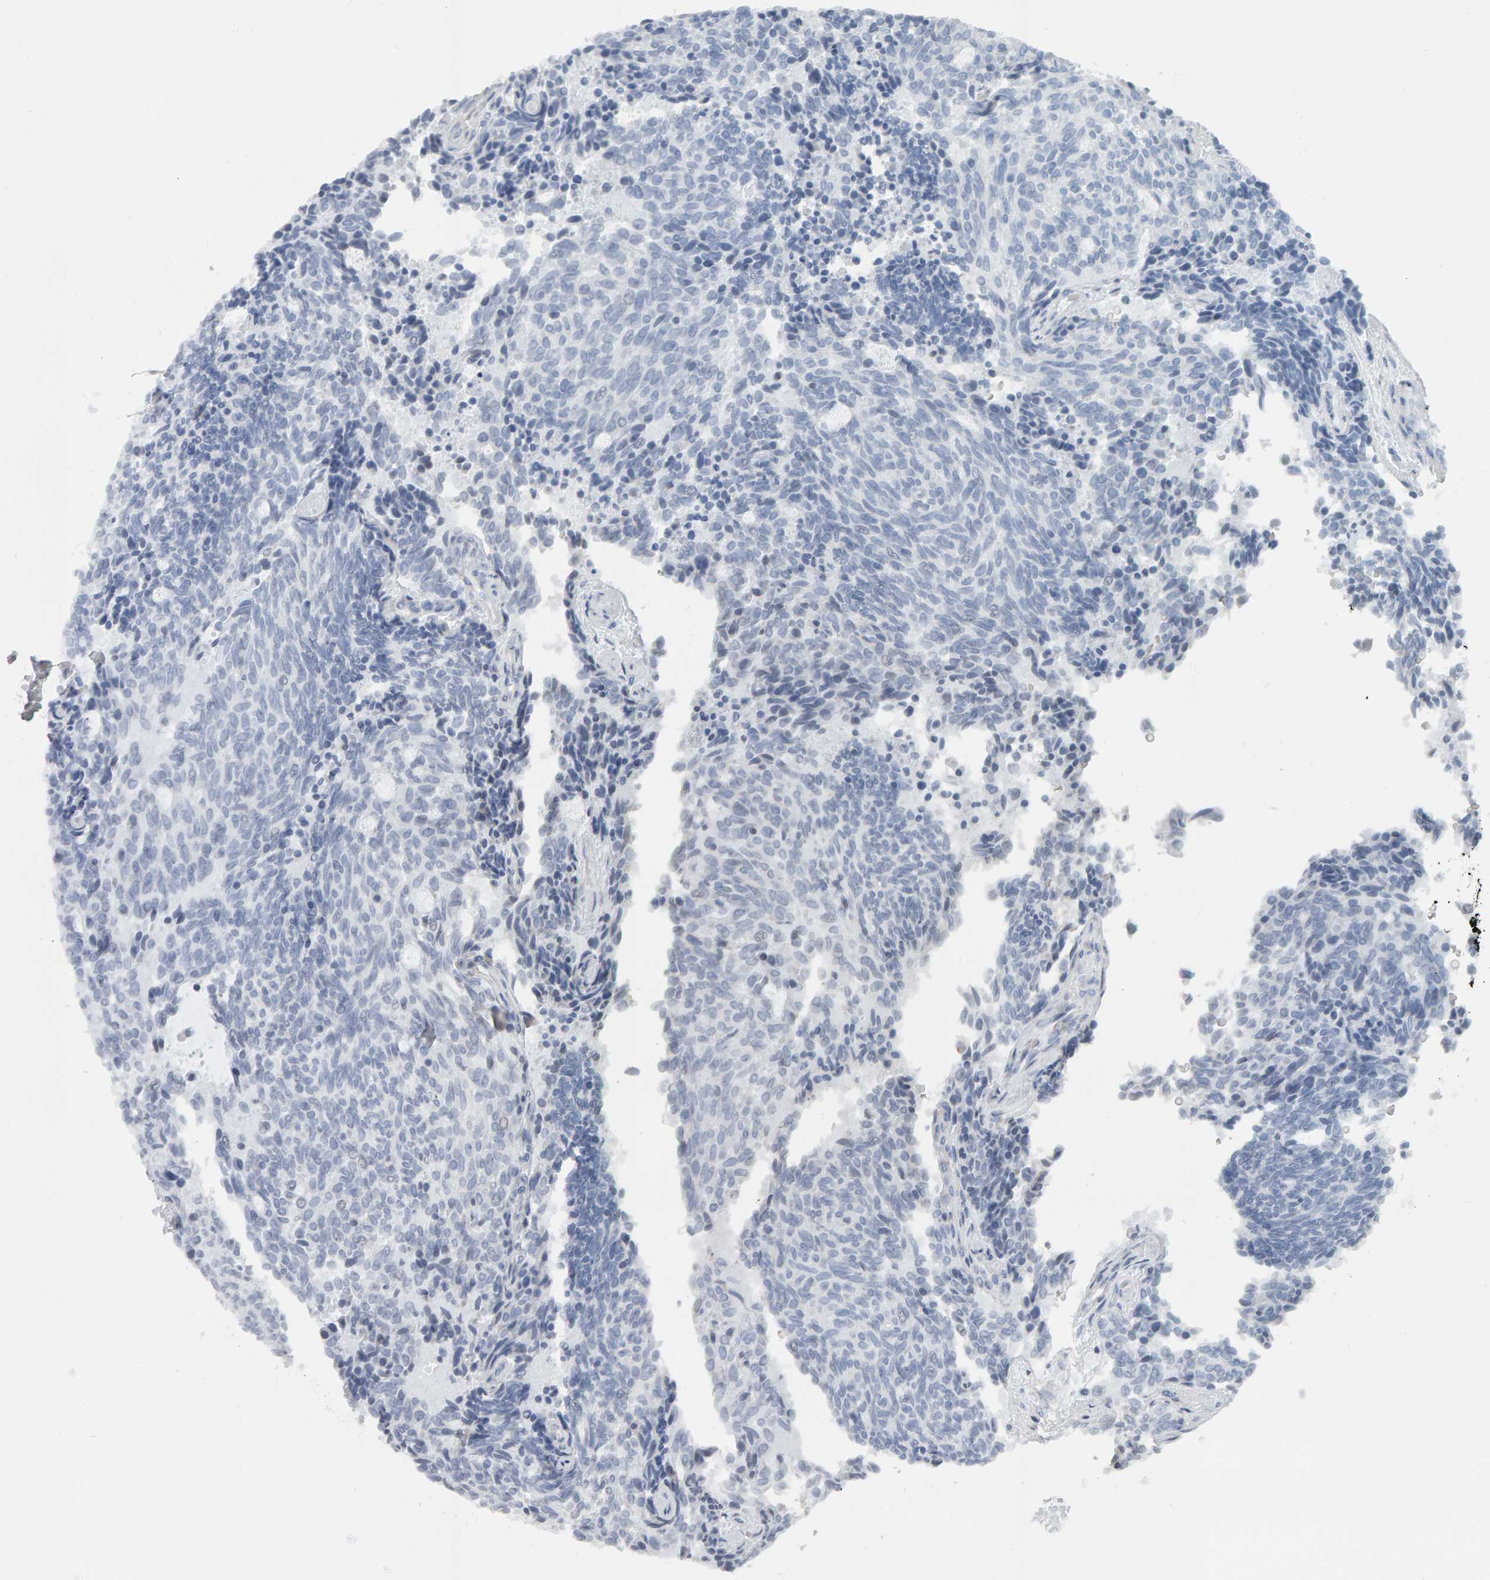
{"staining": {"intensity": "negative", "quantity": "none", "location": "none"}, "tissue": "carcinoid", "cell_type": "Tumor cells", "image_type": "cancer", "snomed": [{"axis": "morphology", "description": "Carcinoid, malignant, NOS"}, {"axis": "topography", "description": "Pancreas"}], "caption": "Protein analysis of carcinoid (malignant) demonstrates no significant positivity in tumor cells.", "gene": "AFF4", "patient": {"sex": "female", "age": 54}}